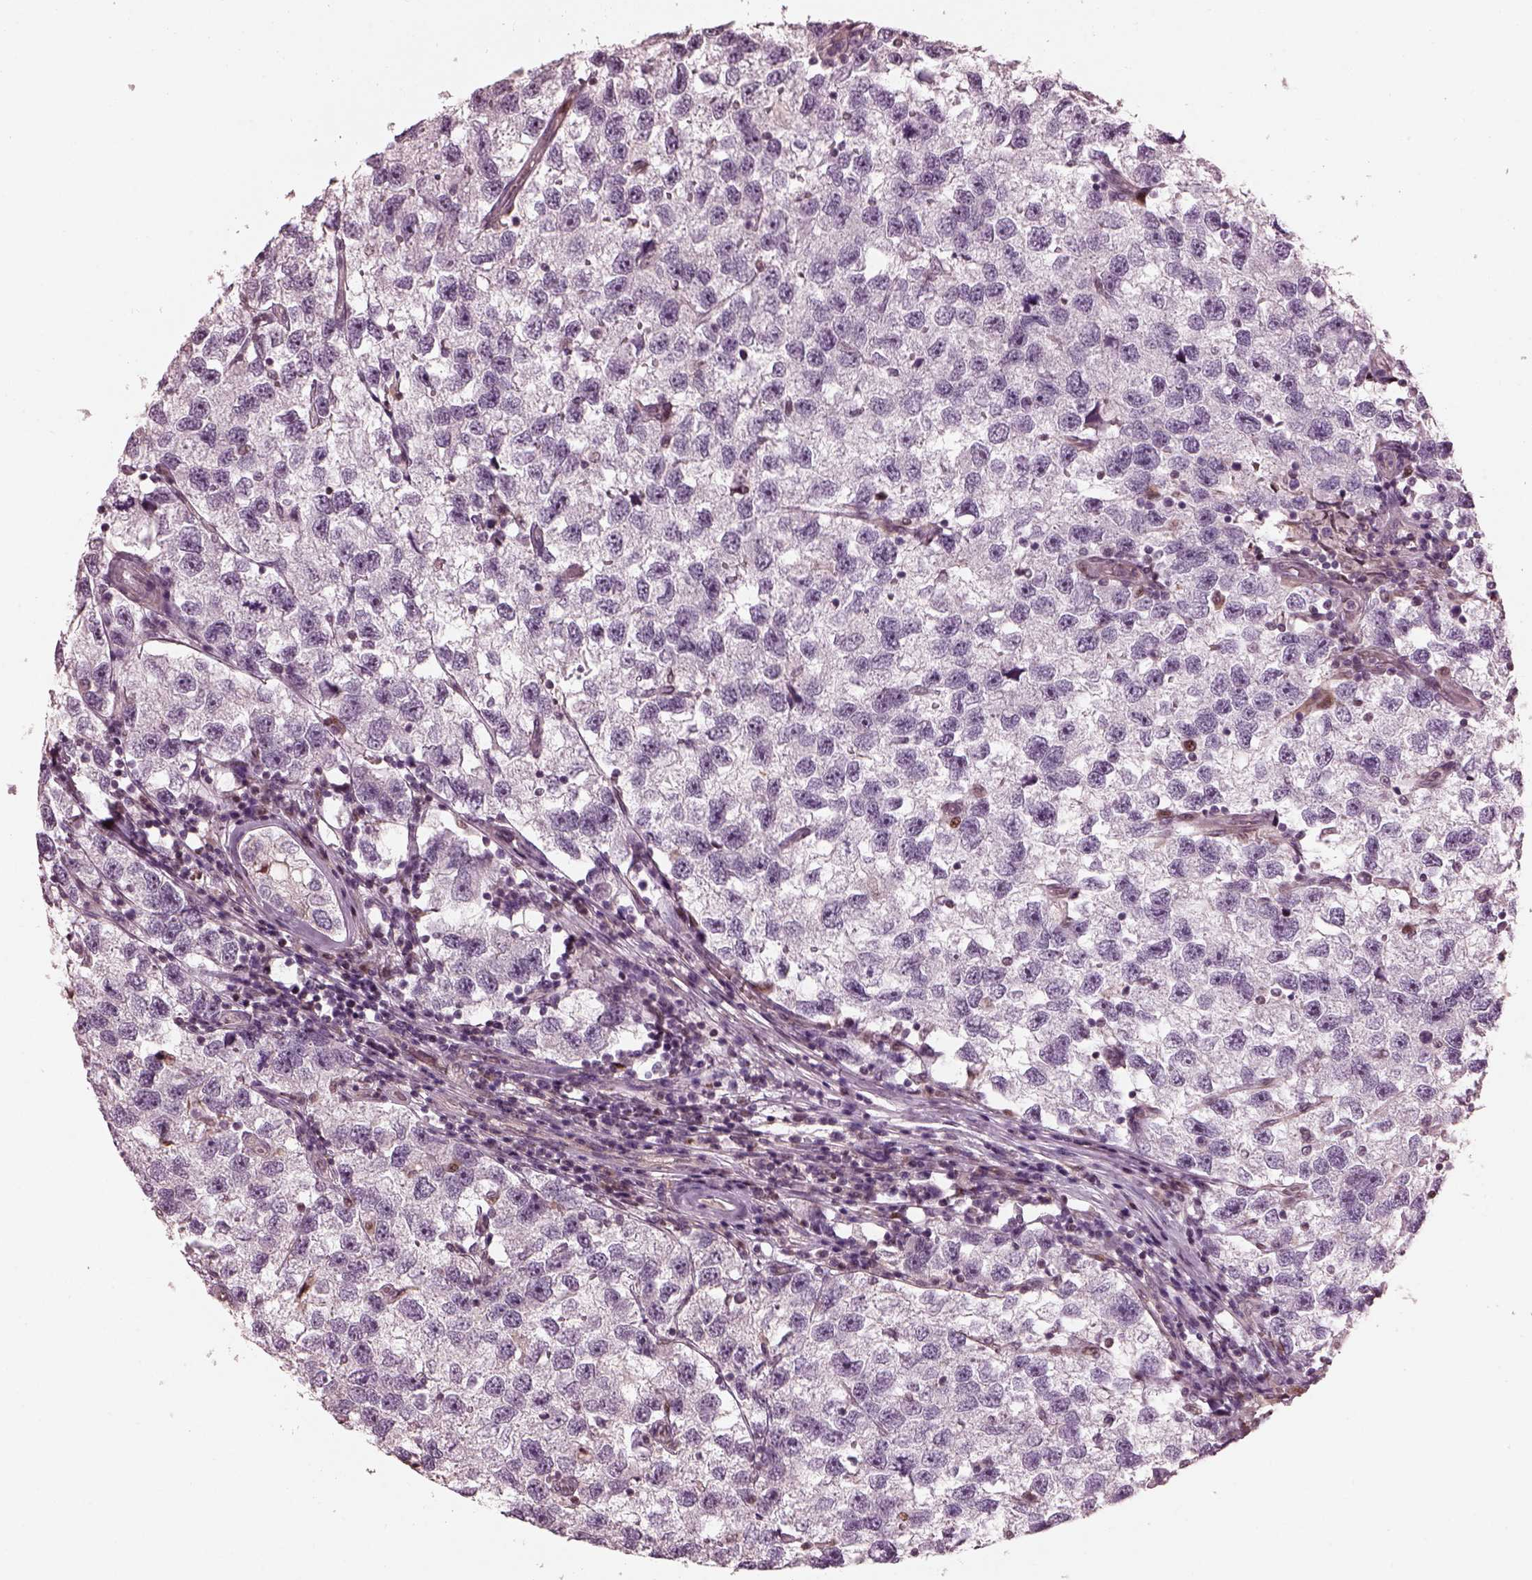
{"staining": {"intensity": "negative", "quantity": "none", "location": "none"}, "tissue": "testis cancer", "cell_type": "Tumor cells", "image_type": "cancer", "snomed": [{"axis": "morphology", "description": "Seminoma, NOS"}, {"axis": "topography", "description": "Testis"}], "caption": "A photomicrograph of seminoma (testis) stained for a protein shows no brown staining in tumor cells. (Stains: DAB immunohistochemistry (IHC) with hematoxylin counter stain, Microscopy: brightfield microscopy at high magnification).", "gene": "BFSP1", "patient": {"sex": "male", "age": 26}}